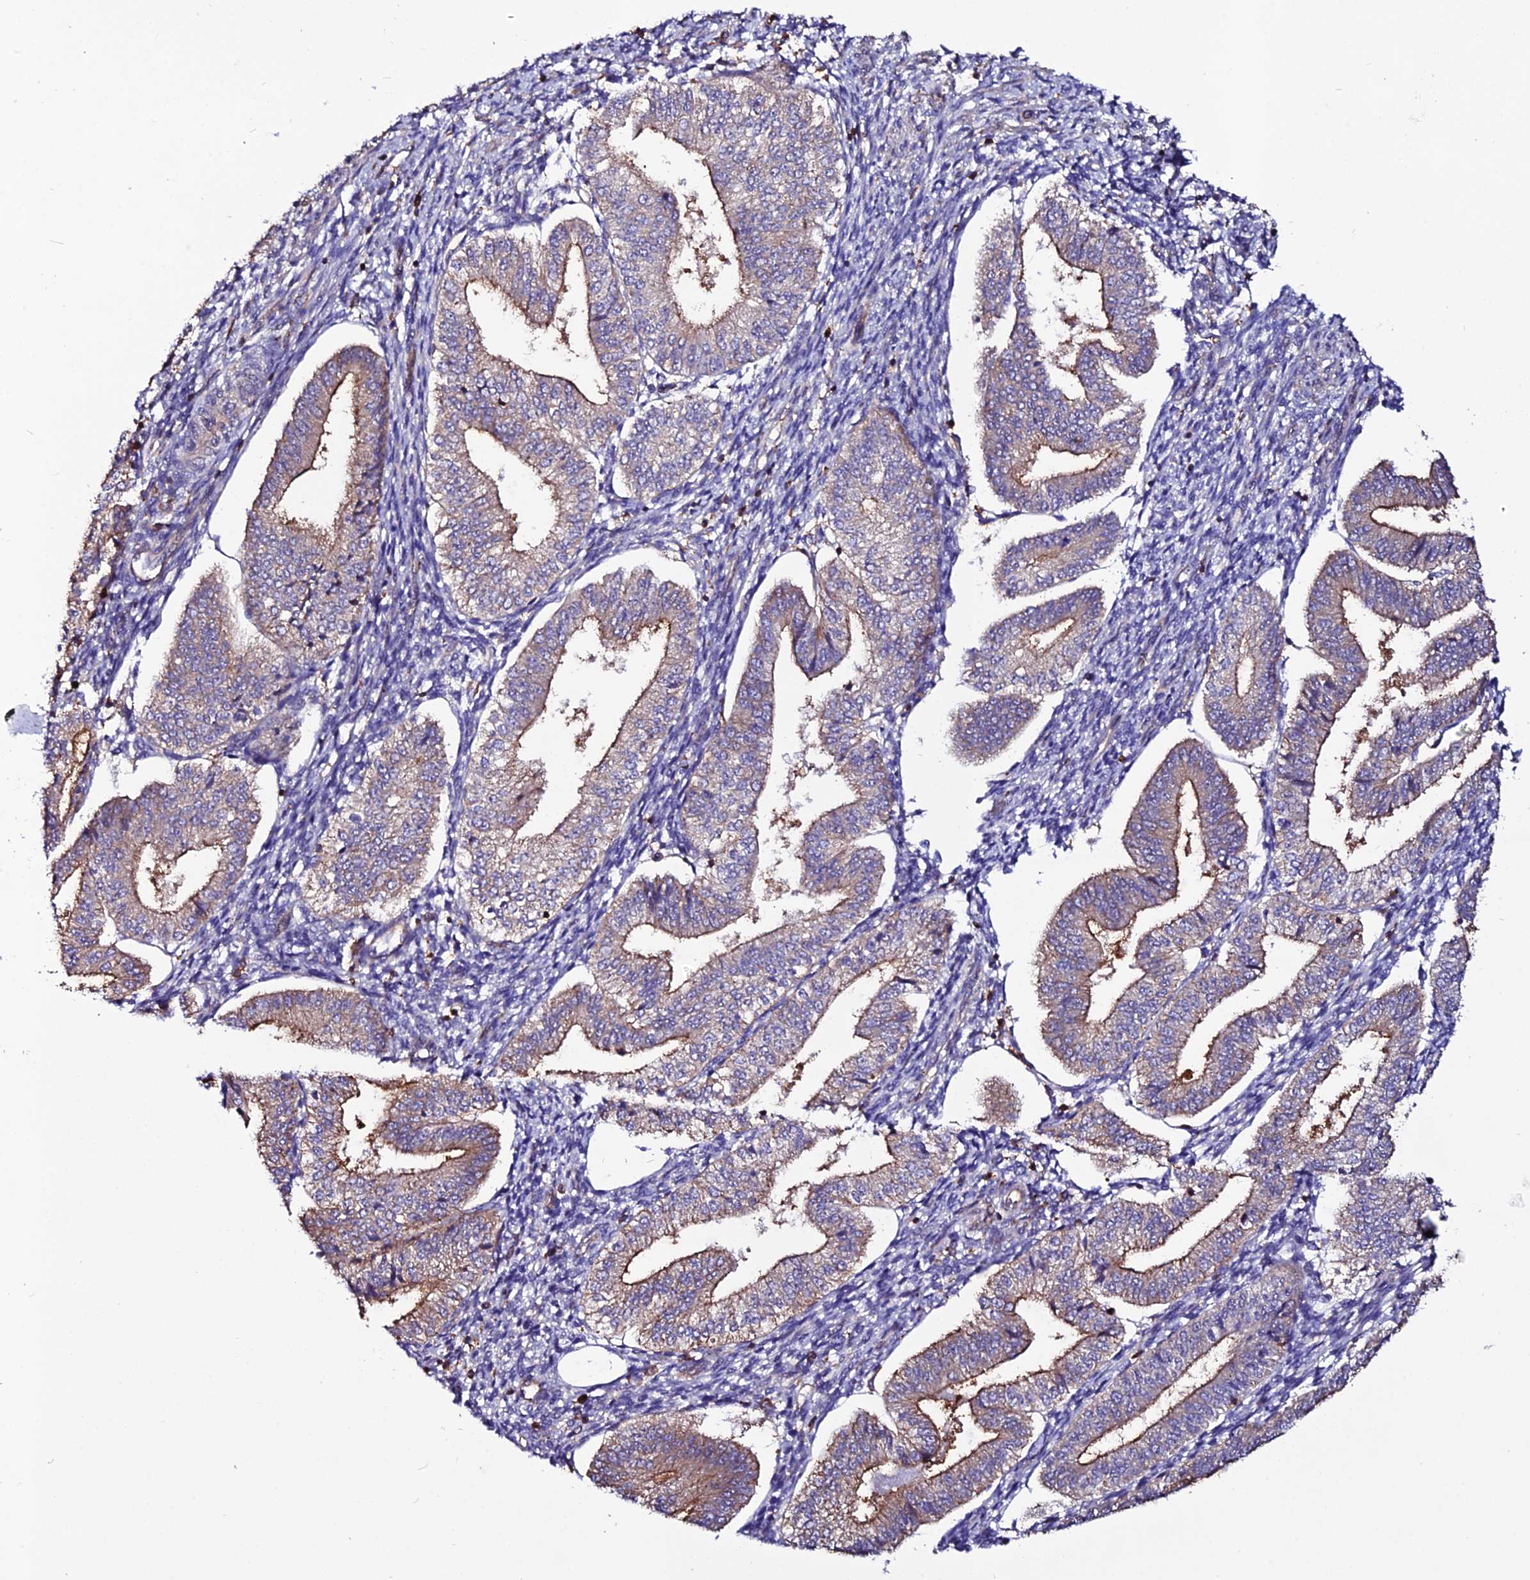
{"staining": {"intensity": "moderate", "quantity": "<25%", "location": "cytoplasmic/membranous"}, "tissue": "endometrium", "cell_type": "Cells in endometrial stroma", "image_type": "normal", "snomed": [{"axis": "morphology", "description": "Normal tissue, NOS"}, {"axis": "topography", "description": "Endometrium"}], "caption": "IHC photomicrograph of unremarkable endometrium: human endometrium stained using immunohistochemistry (IHC) demonstrates low levels of moderate protein expression localized specifically in the cytoplasmic/membranous of cells in endometrial stroma, appearing as a cytoplasmic/membranous brown color.", "gene": "USP17L10", "patient": {"sex": "female", "age": 34}}